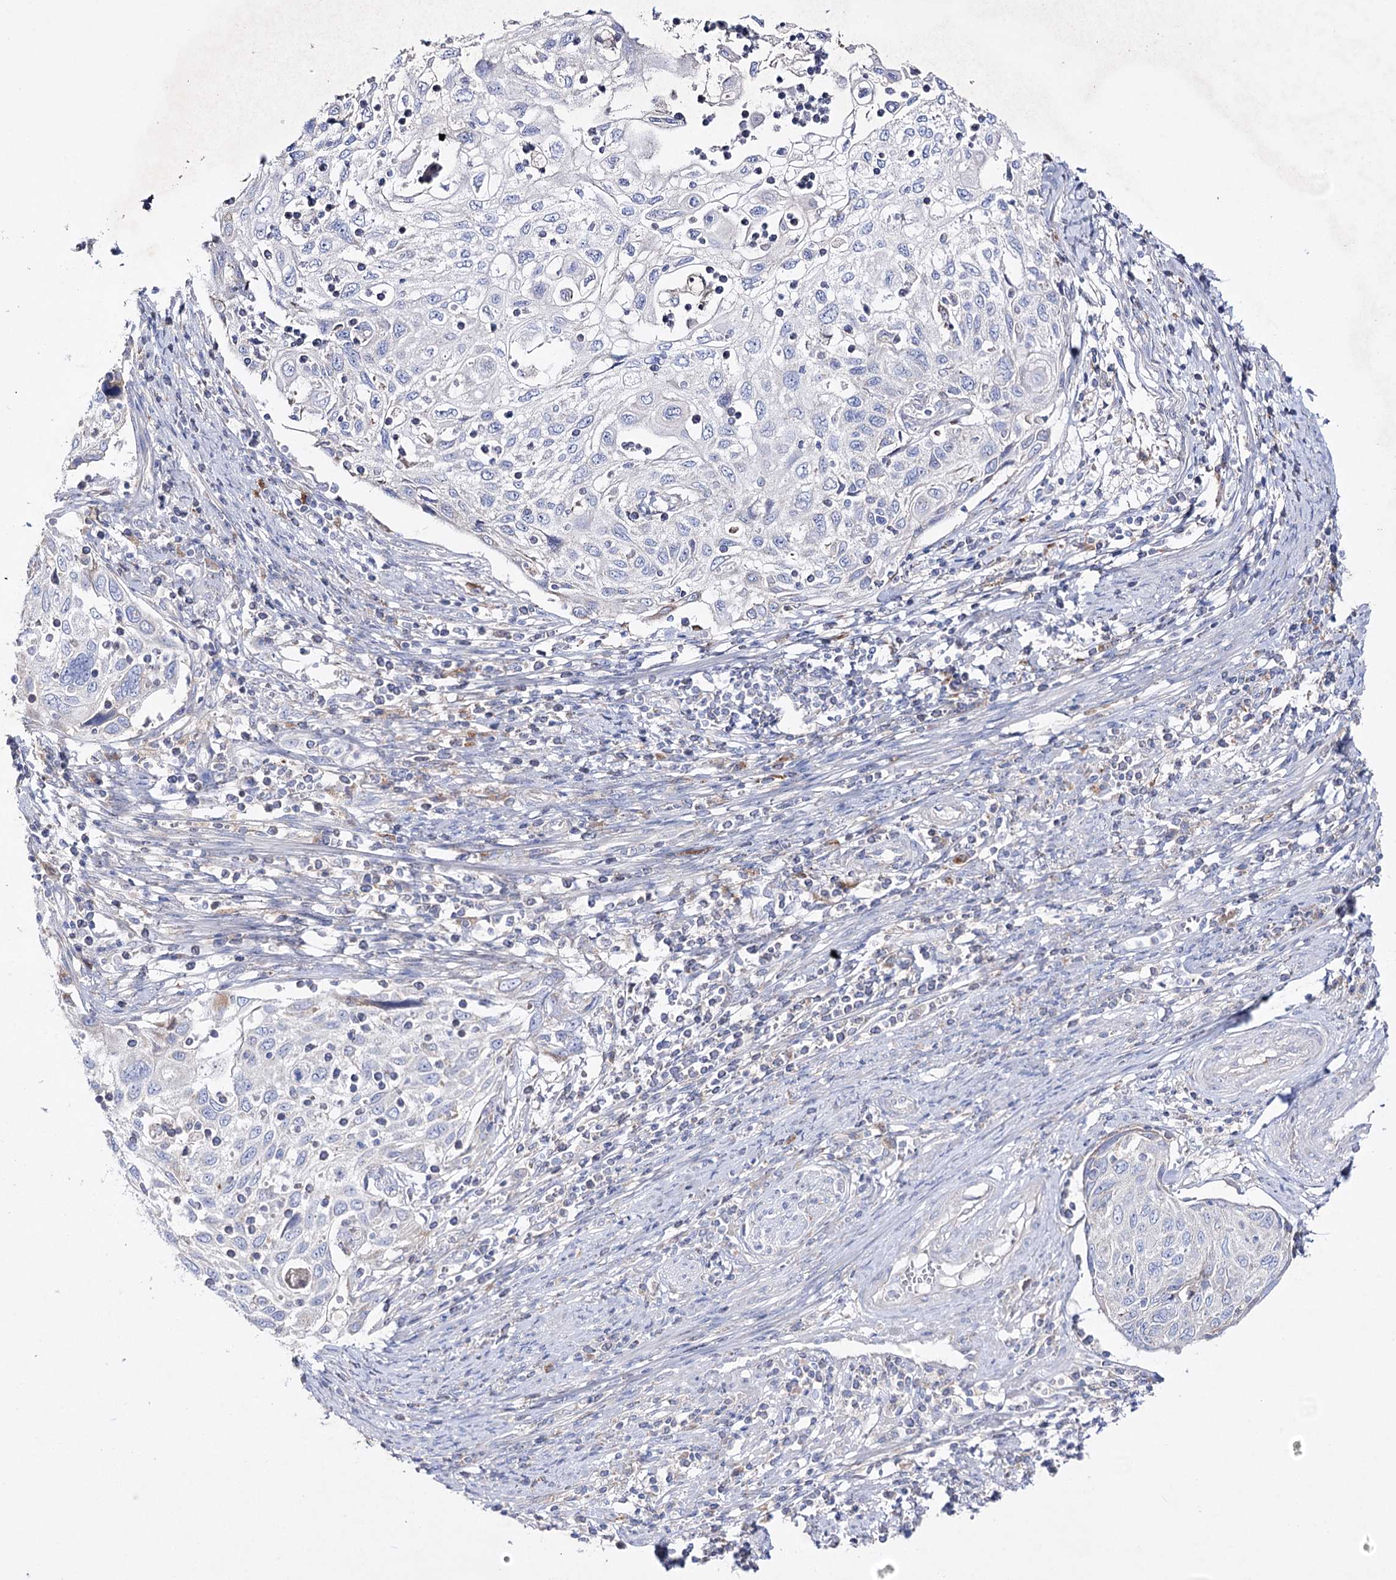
{"staining": {"intensity": "negative", "quantity": "none", "location": "none"}, "tissue": "cervical cancer", "cell_type": "Tumor cells", "image_type": "cancer", "snomed": [{"axis": "morphology", "description": "Squamous cell carcinoma, NOS"}, {"axis": "topography", "description": "Cervix"}], "caption": "This is a photomicrograph of IHC staining of cervical cancer, which shows no staining in tumor cells.", "gene": "NAGLU", "patient": {"sex": "female", "age": 70}}